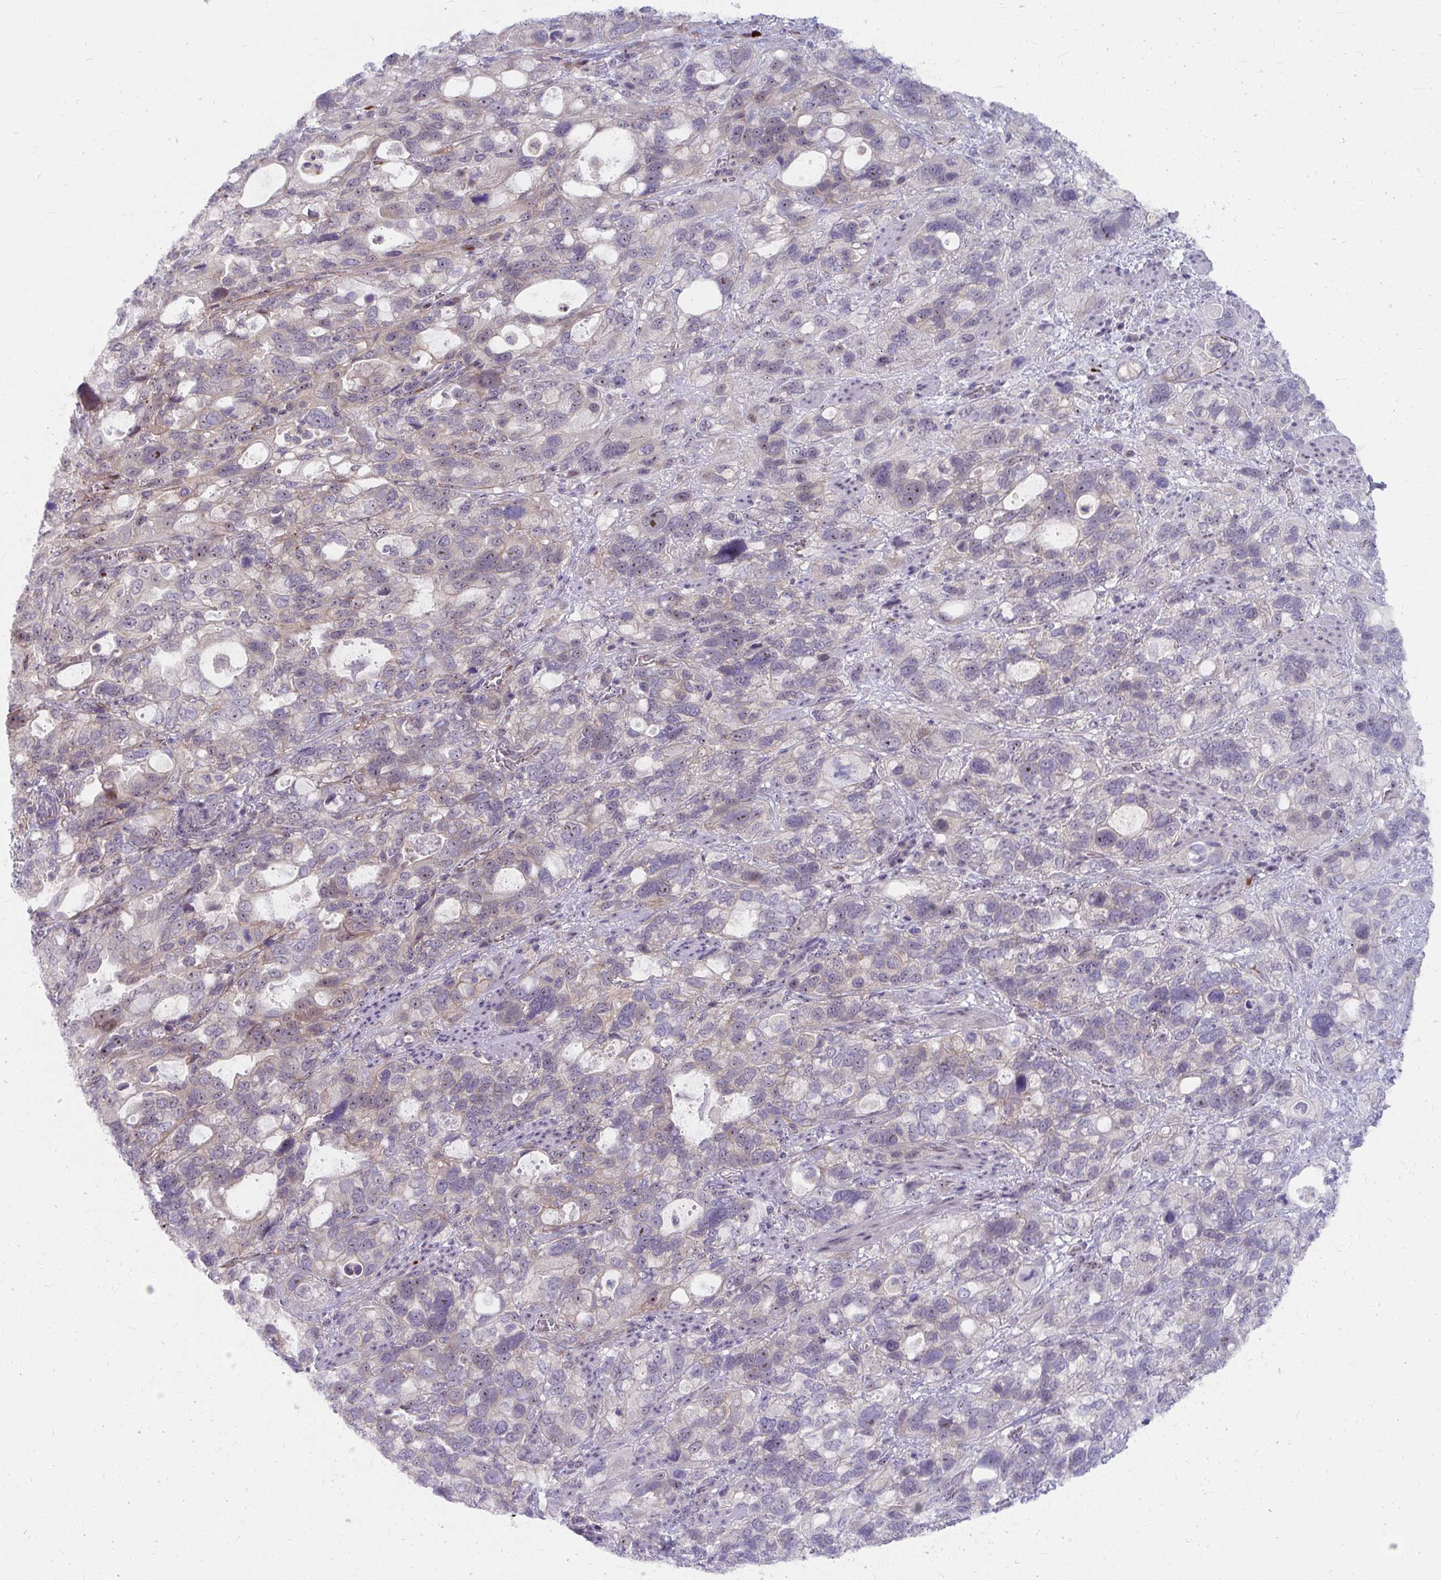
{"staining": {"intensity": "moderate", "quantity": "<25%", "location": "nuclear"}, "tissue": "stomach cancer", "cell_type": "Tumor cells", "image_type": "cancer", "snomed": [{"axis": "morphology", "description": "Adenocarcinoma, NOS"}, {"axis": "topography", "description": "Stomach, upper"}], "caption": "Immunohistochemistry (IHC) of human stomach cancer reveals low levels of moderate nuclear staining in approximately <25% of tumor cells. The staining is performed using DAB (3,3'-diaminobenzidine) brown chromogen to label protein expression. The nuclei are counter-stained blue using hematoxylin.", "gene": "MUS81", "patient": {"sex": "female", "age": 81}}